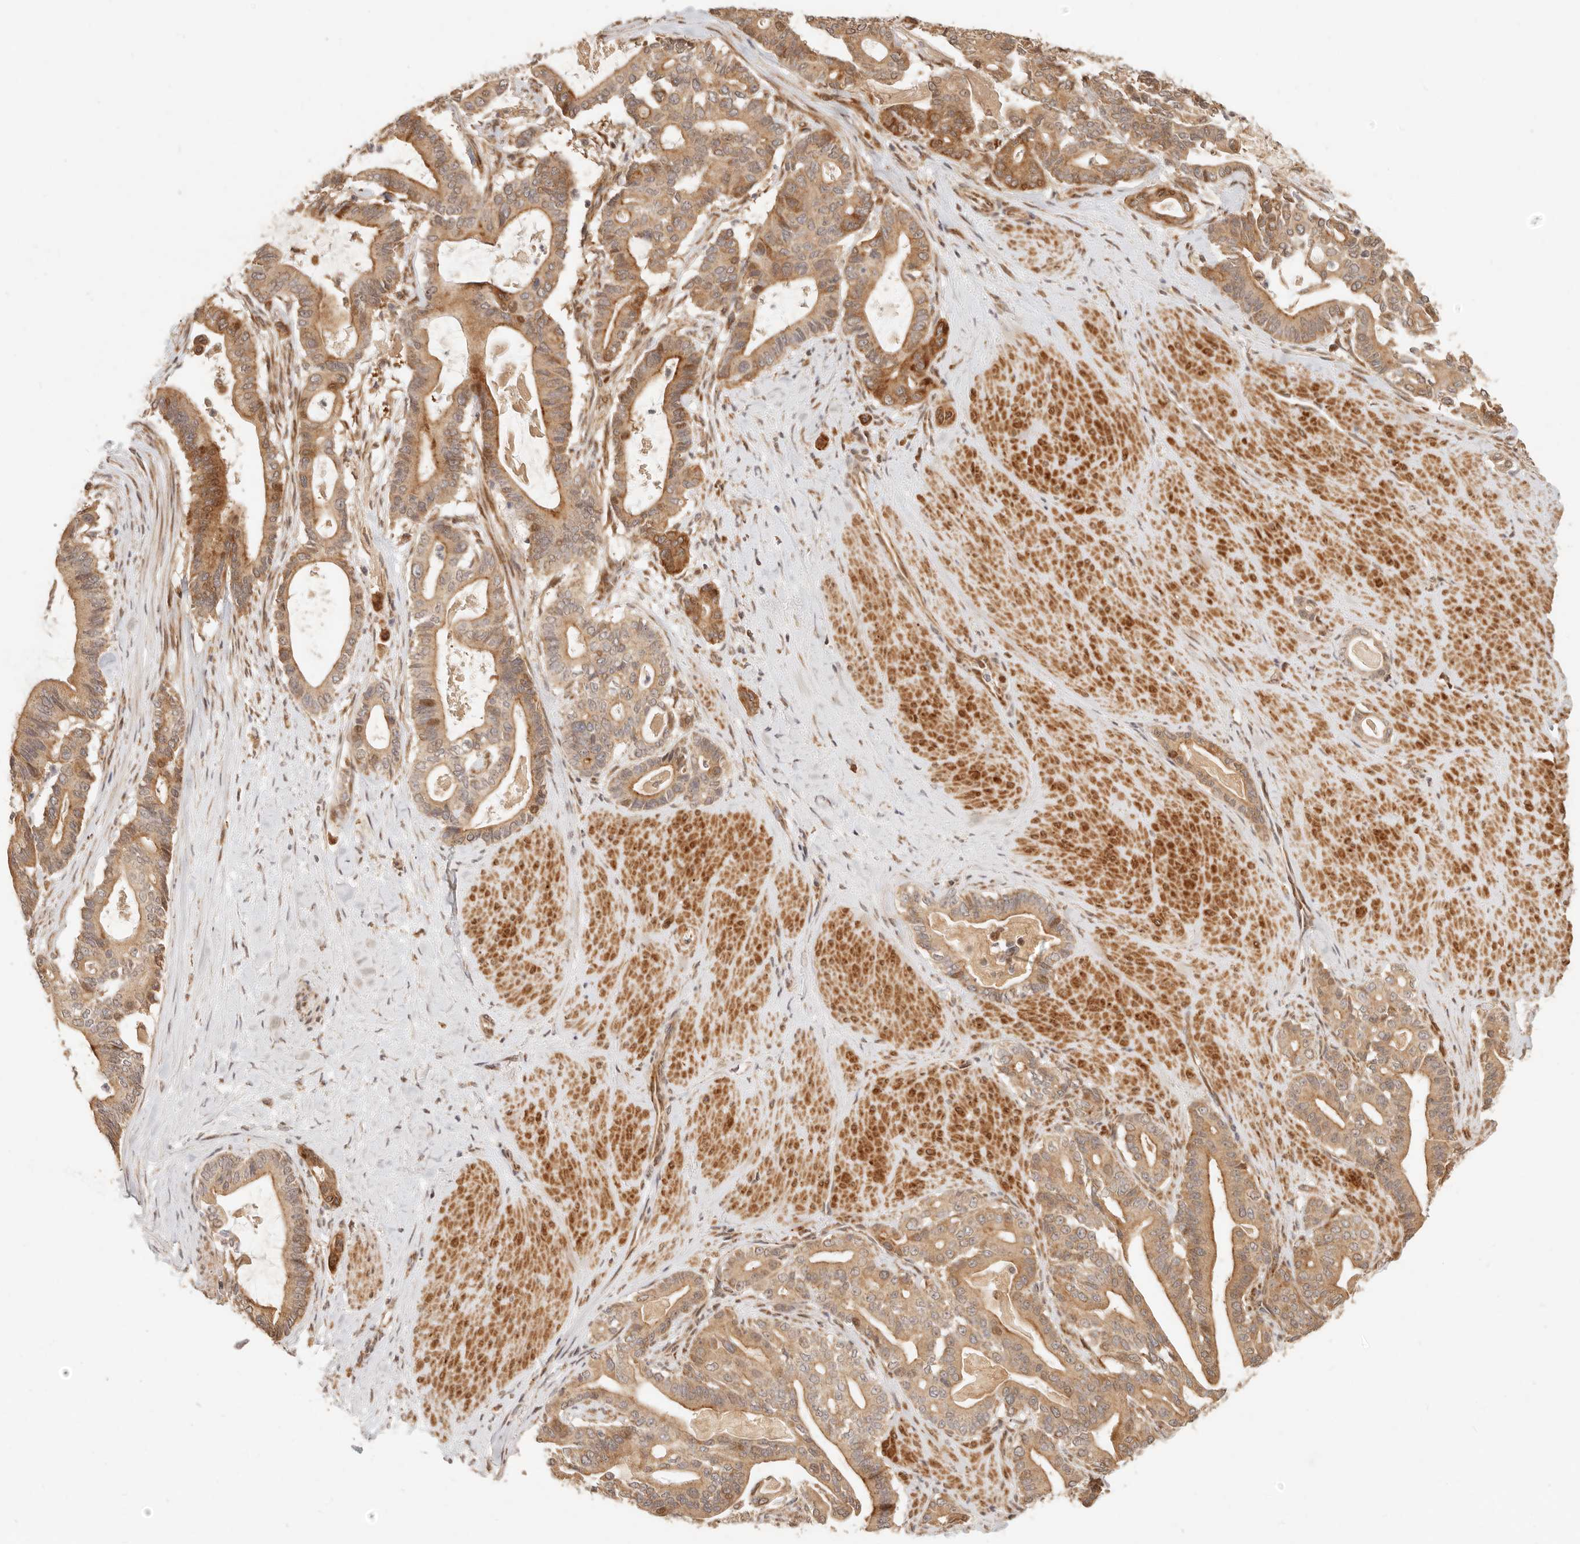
{"staining": {"intensity": "moderate", "quantity": ">75%", "location": "cytoplasmic/membranous,nuclear"}, "tissue": "pancreatic cancer", "cell_type": "Tumor cells", "image_type": "cancer", "snomed": [{"axis": "morphology", "description": "Adenocarcinoma, NOS"}, {"axis": "topography", "description": "Pancreas"}], "caption": "Pancreatic cancer (adenocarcinoma) stained for a protein reveals moderate cytoplasmic/membranous and nuclear positivity in tumor cells.", "gene": "TIMM17A", "patient": {"sex": "male", "age": 63}}